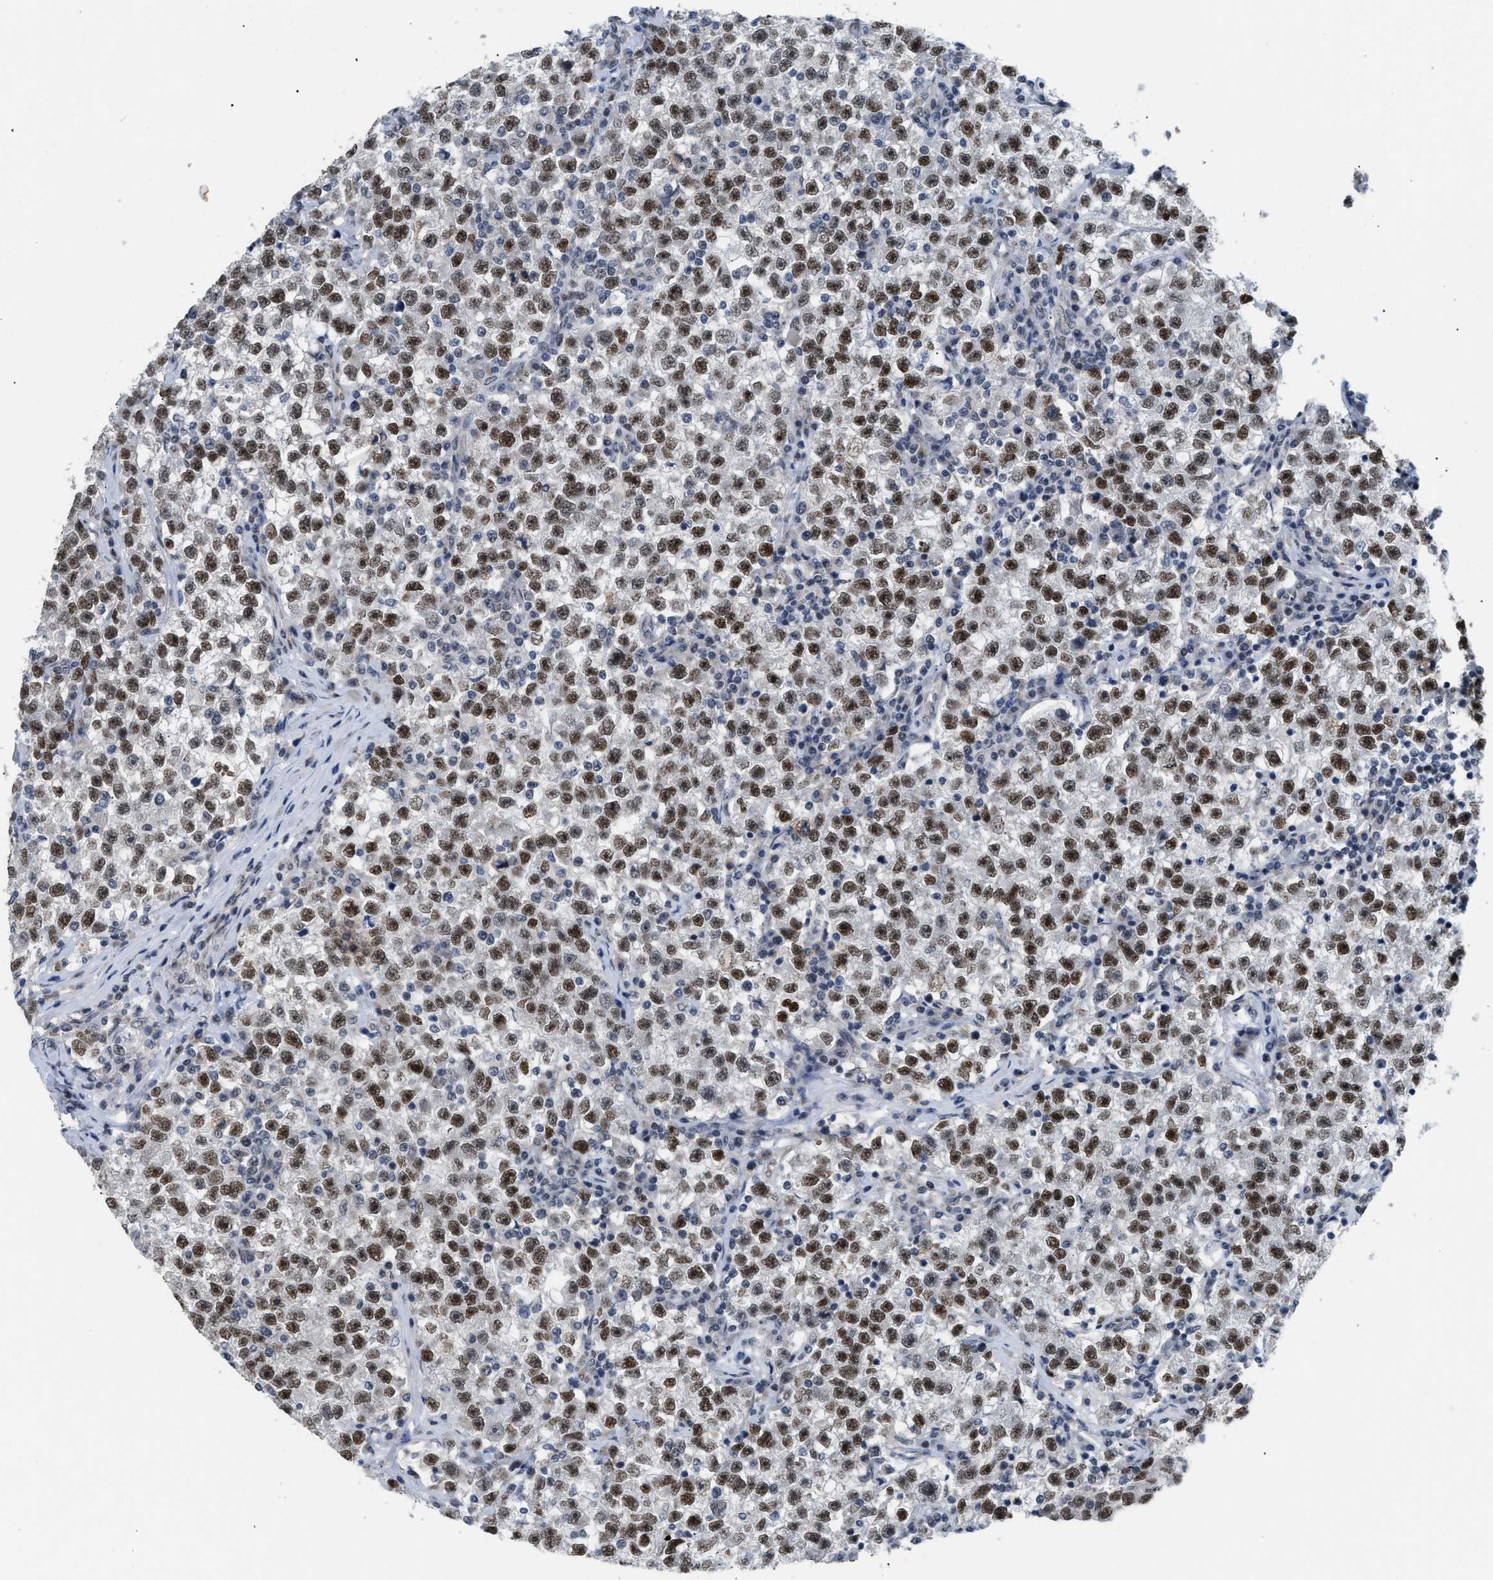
{"staining": {"intensity": "moderate", "quantity": ">75%", "location": "nuclear"}, "tissue": "testis cancer", "cell_type": "Tumor cells", "image_type": "cancer", "snomed": [{"axis": "morphology", "description": "Seminoma, NOS"}, {"axis": "topography", "description": "Testis"}], "caption": "The image demonstrates staining of seminoma (testis), revealing moderate nuclear protein staining (brown color) within tumor cells.", "gene": "TXNRD3", "patient": {"sex": "male", "age": 22}}